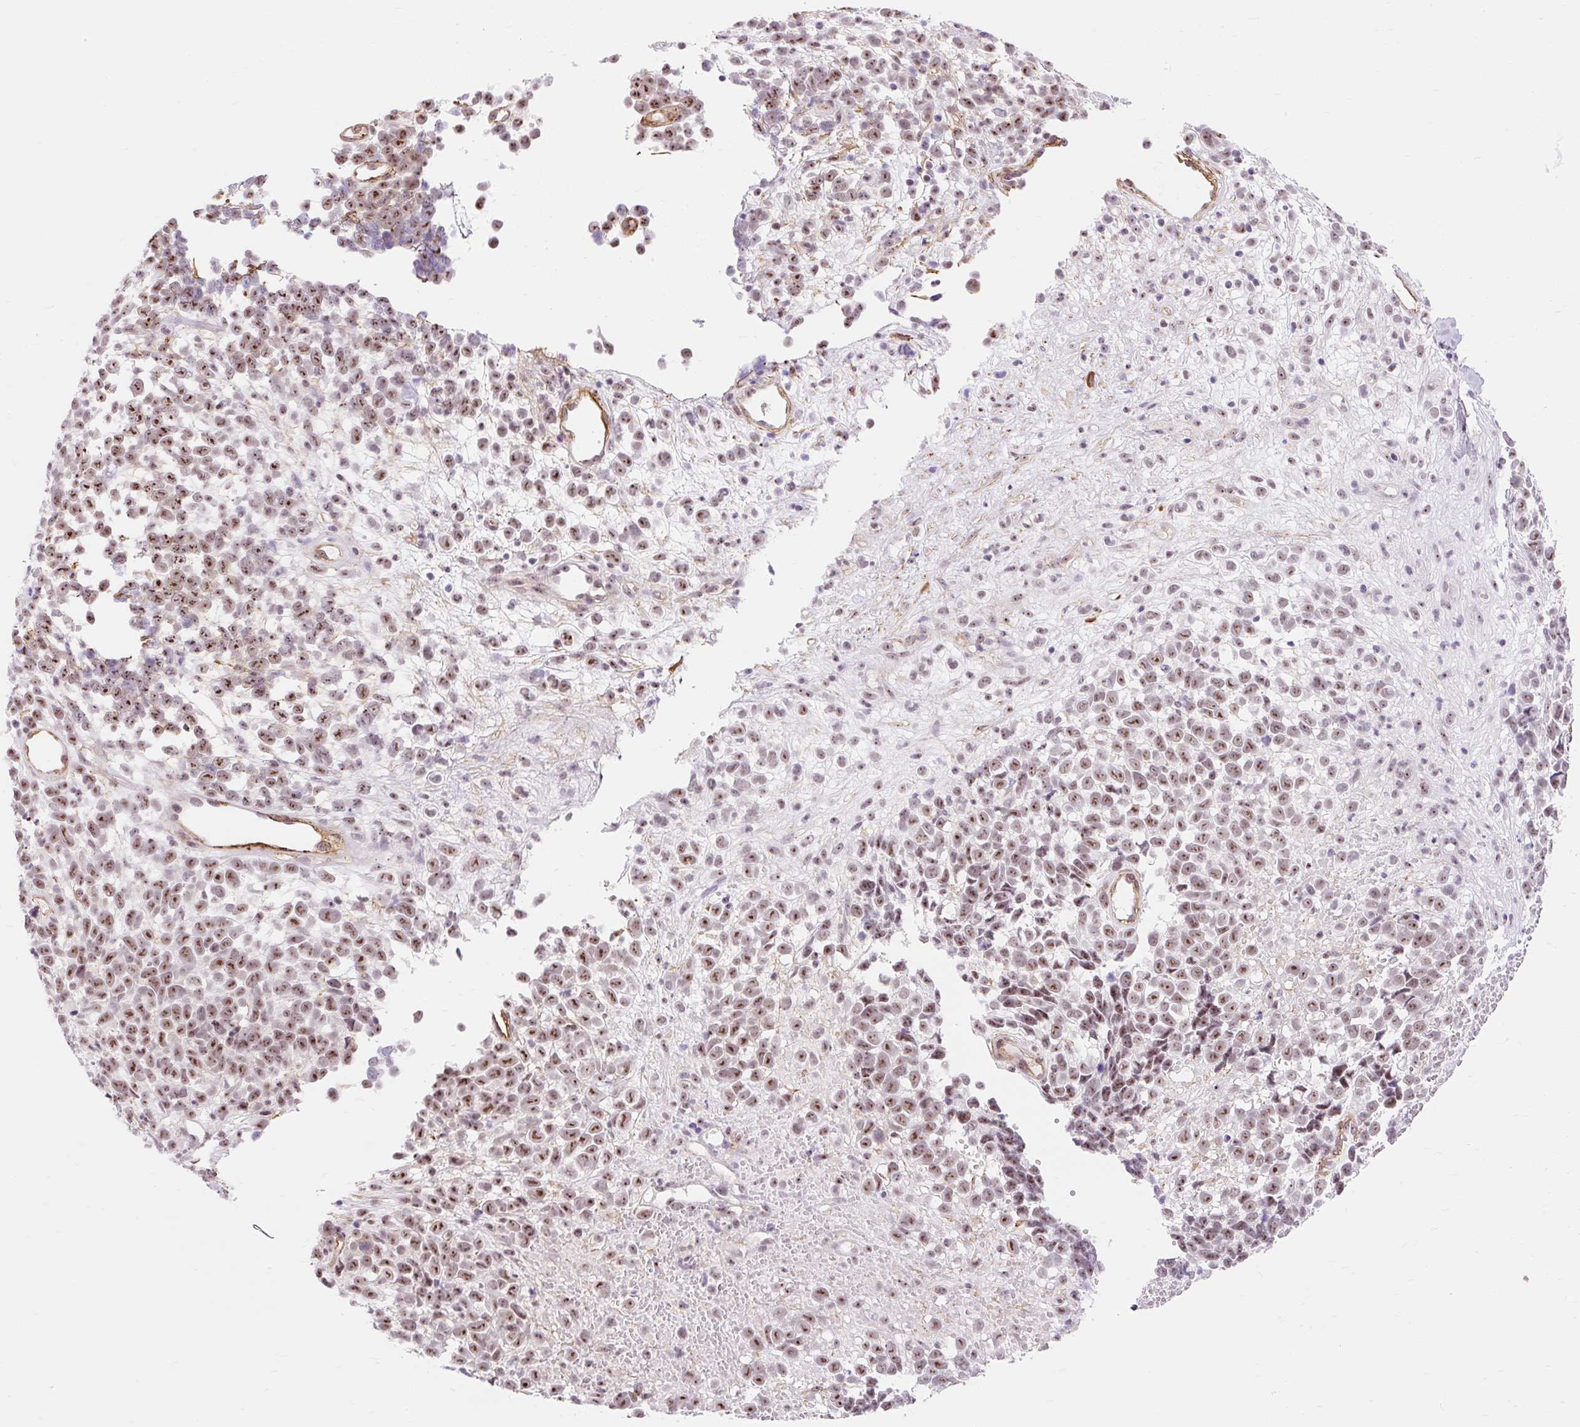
{"staining": {"intensity": "moderate", "quantity": ">75%", "location": "nuclear"}, "tissue": "melanoma", "cell_type": "Tumor cells", "image_type": "cancer", "snomed": [{"axis": "morphology", "description": "Malignant melanoma, NOS"}, {"axis": "topography", "description": "Nose, NOS"}], "caption": "This photomicrograph shows melanoma stained with IHC to label a protein in brown. The nuclear of tumor cells show moderate positivity for the protein. Nuclei are counter-stained blue.", "gene": "OBP2A", "patient": {"sex": "female", "age": 48}}